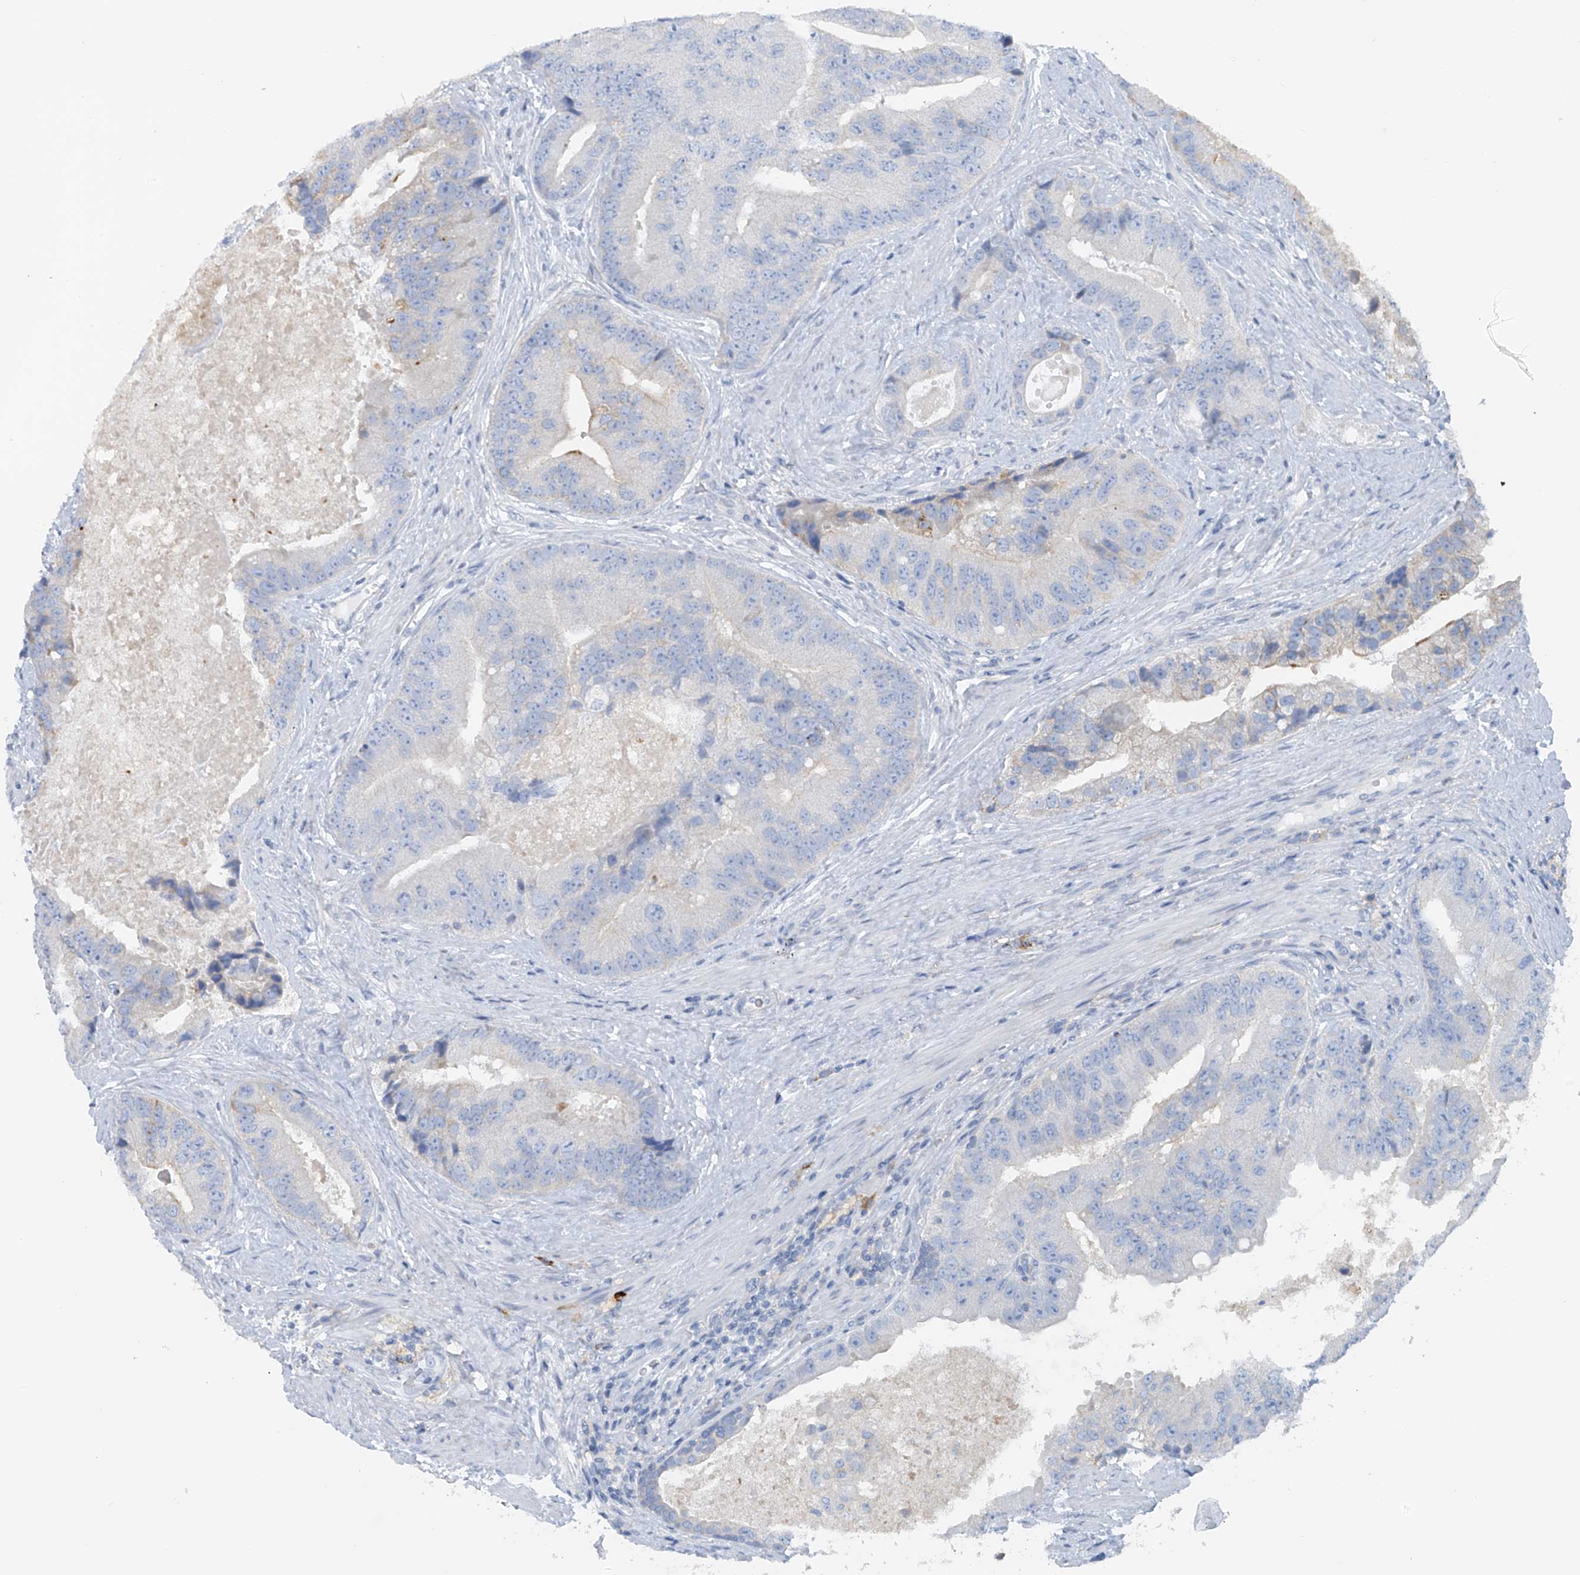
{"staining": {"intensity": "strong", "quantity": "<25%", "location": "cytoplasmic/membranous"}, "tissue": "prostate cancer", "cell_type": "Tumor cells", "image_type": "cancer", "snomed": [{"axis": "morphology", "description": "Adenocarcinoma, High grade"}, {"axis": "topography", "description": "Prostate"}], "caption": "Tumor cells display medium levels of strong cytoplasmic/membranous staining in approximately <25% of cells in prostate cancer.", "gene": "POMGNT2", "patient": {"sex": "male", "age": 70}}